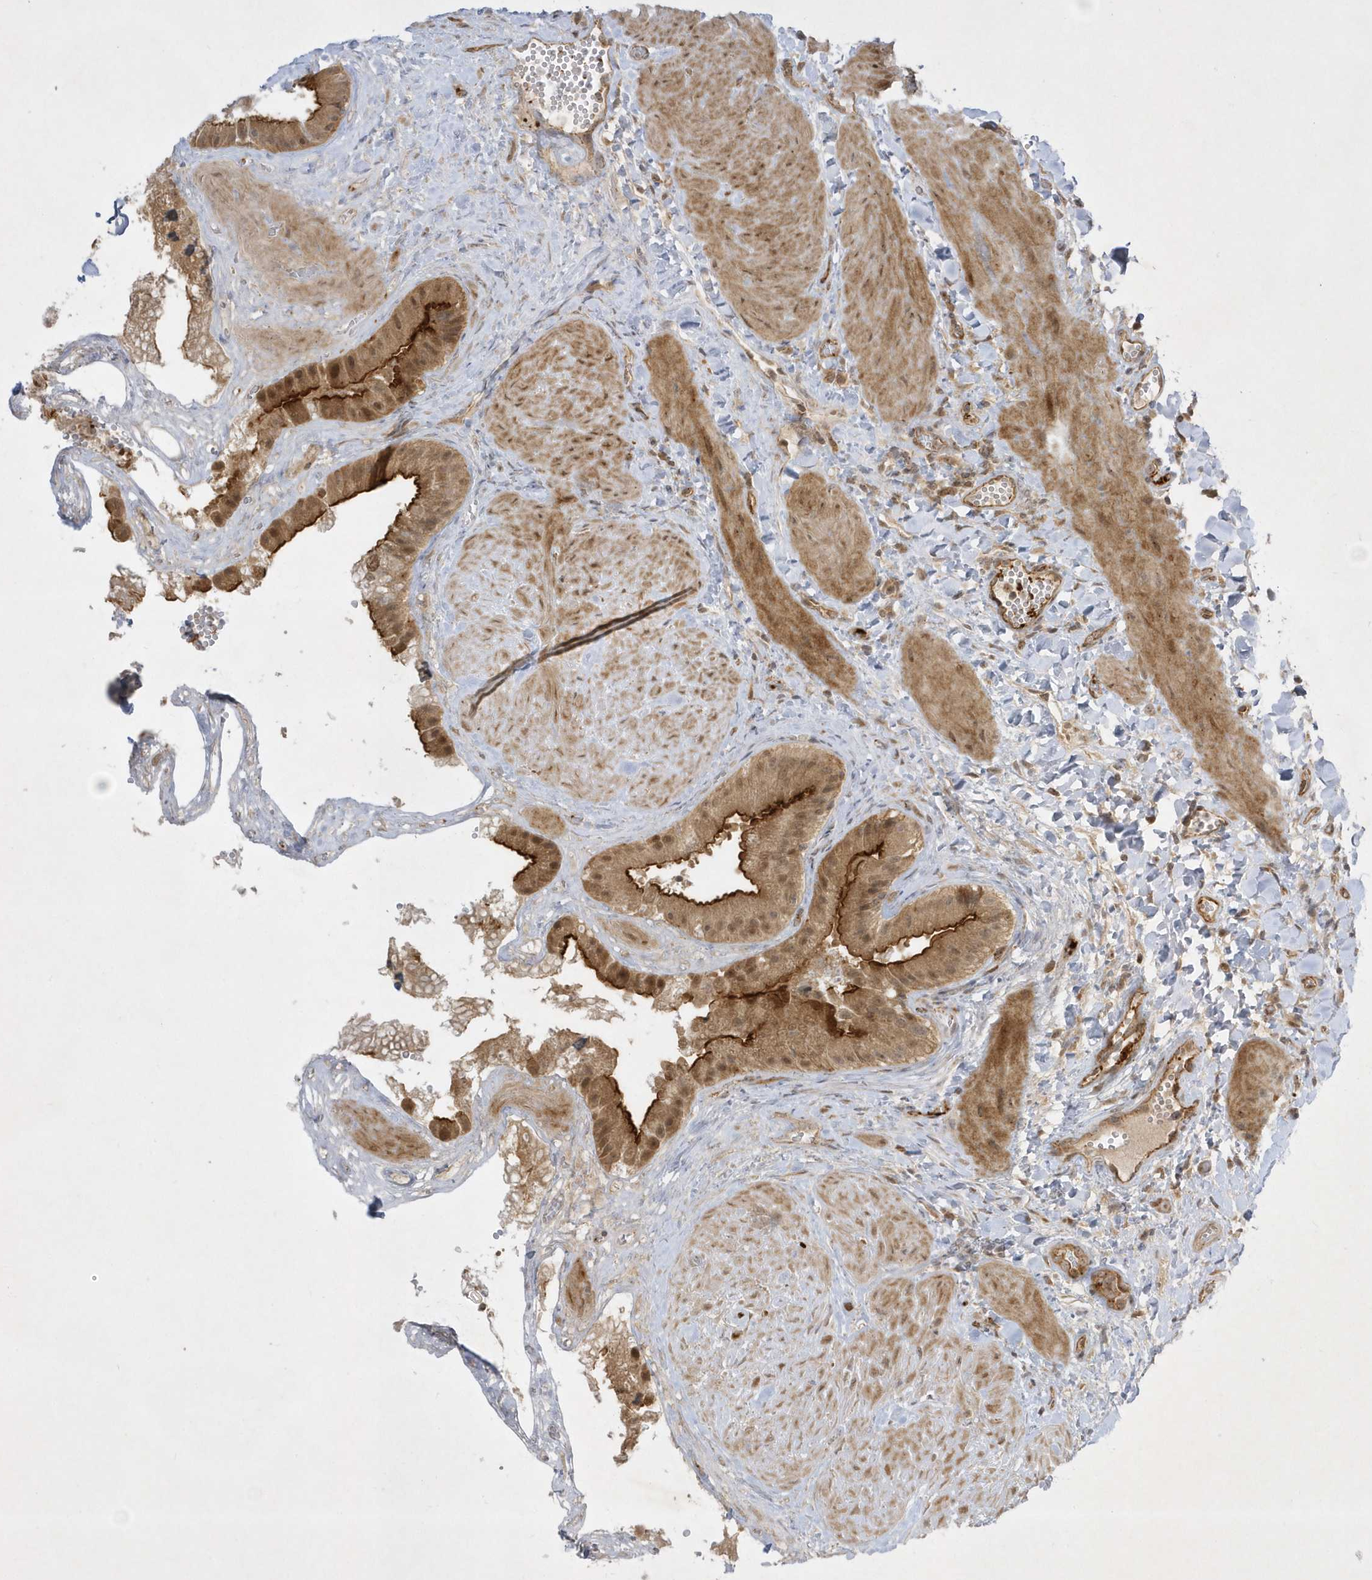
{"staining": {"intensity": "strong", "quantity": ">75%", "location": "cytoplasmic/membranous,nuclear"}, "tissue": "gallbladder", "cell_type": "Glandular cells", "image_type": "normal", "snomed": [{"axis": "morphology", "description": "Normal tissue, NOS"}, {"axis": "topography", "description": "Gallbladder"}], "caption": "An image showing strong cytoplasmic/membranous,nuclear positivity in about >75% of glandular cells in unremarkable gallbladder, as visualized by brown immunohistochemical staining.", "gene": "NAF1", "patient": {"sex": "male", "age": 55}}